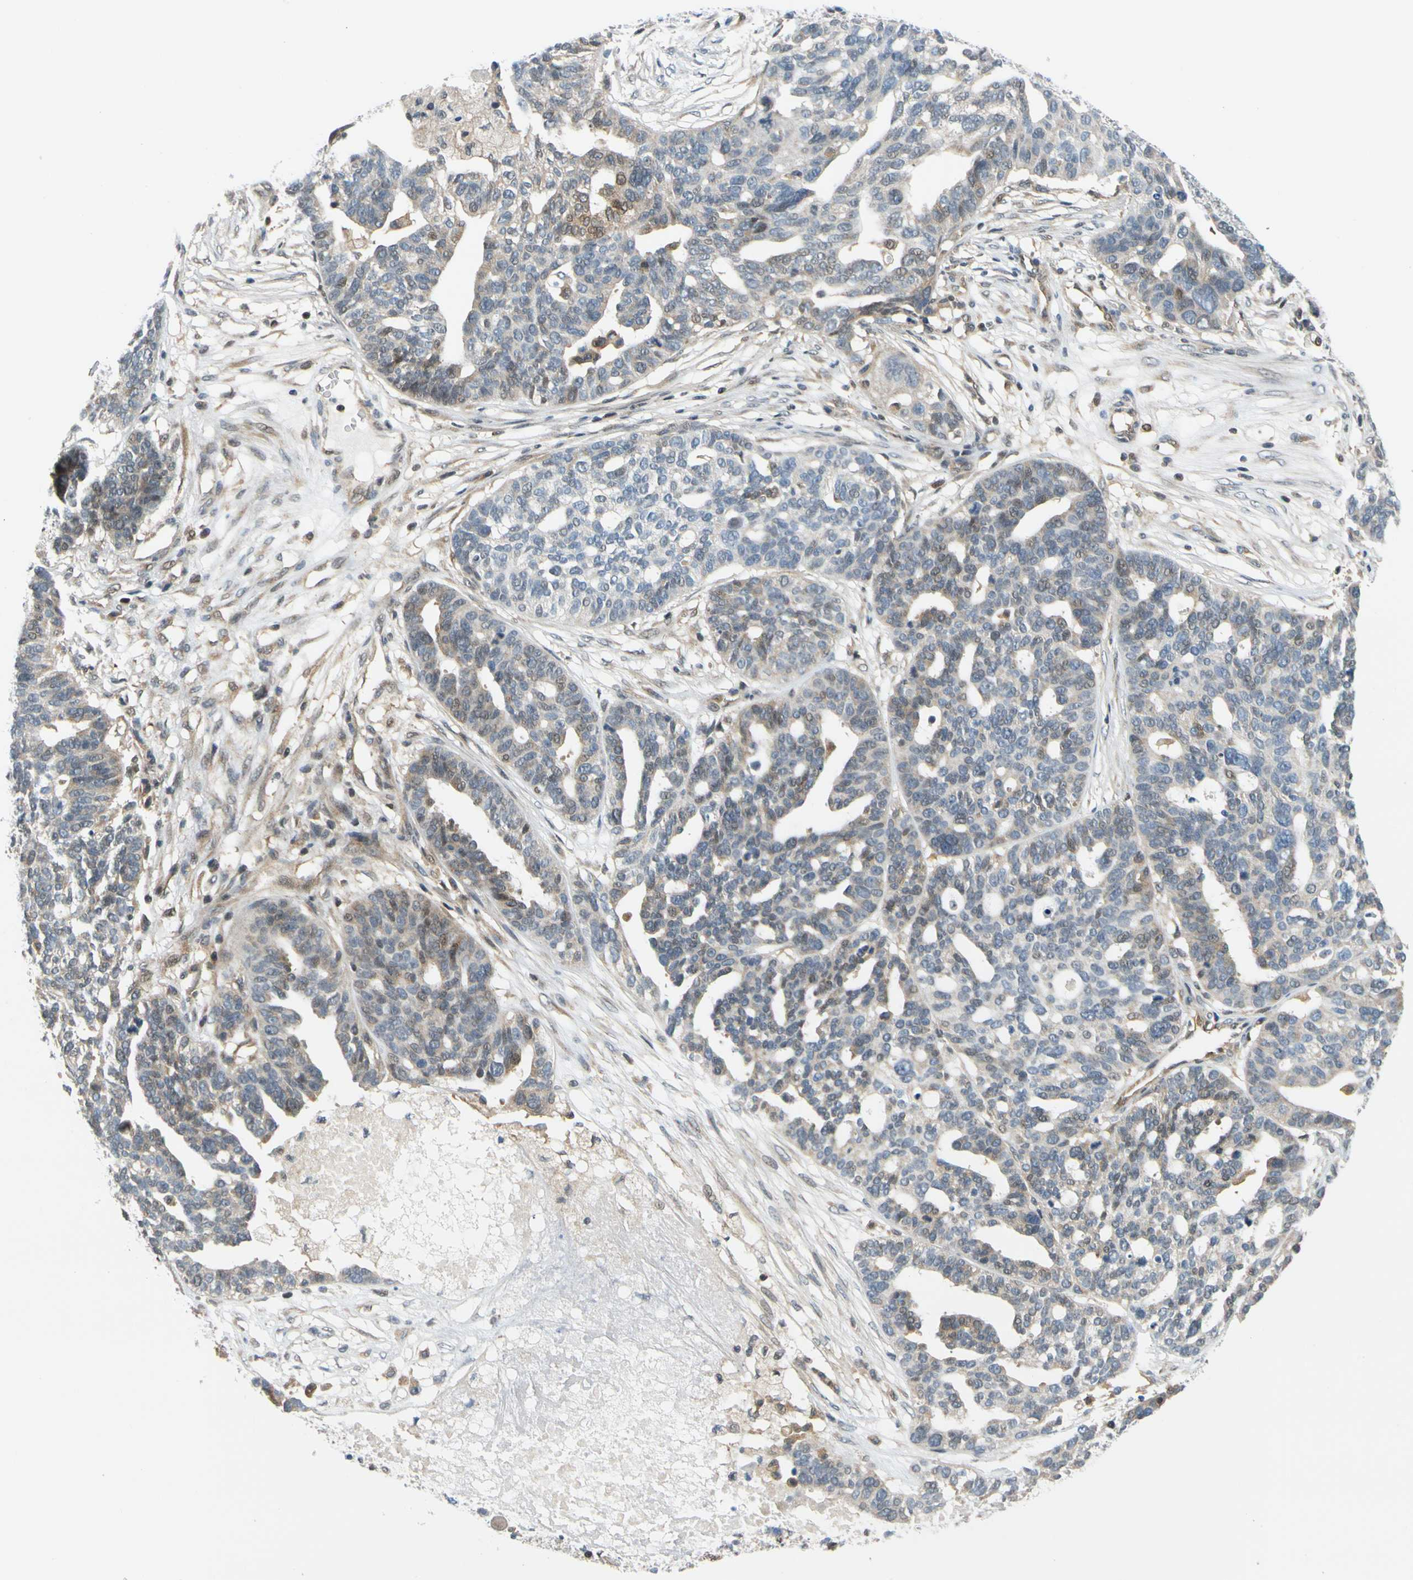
{"staining": {"intensity": "weak", "quantity": "<25%", "location": "cytoplasmic/membranous"}, "tissue": "ovarian cancer", "cell_type": "Tumor cells", "image_type": "cancer", "snomed": [{"axis": "morphology", "description": "Cystadenocarcinoma, serous, NOS"}, {"axis": "topography", "description": "Ovary"}], "caption": "DAB (3,3'-diaminobenzidine) immunohistochemical staining of serous cystadenocarcinoma (ovarian) exhibits no significant staining in tumor cells.", "gene": "MAPK9", "patient": {"sex": "female", "age": 59}}